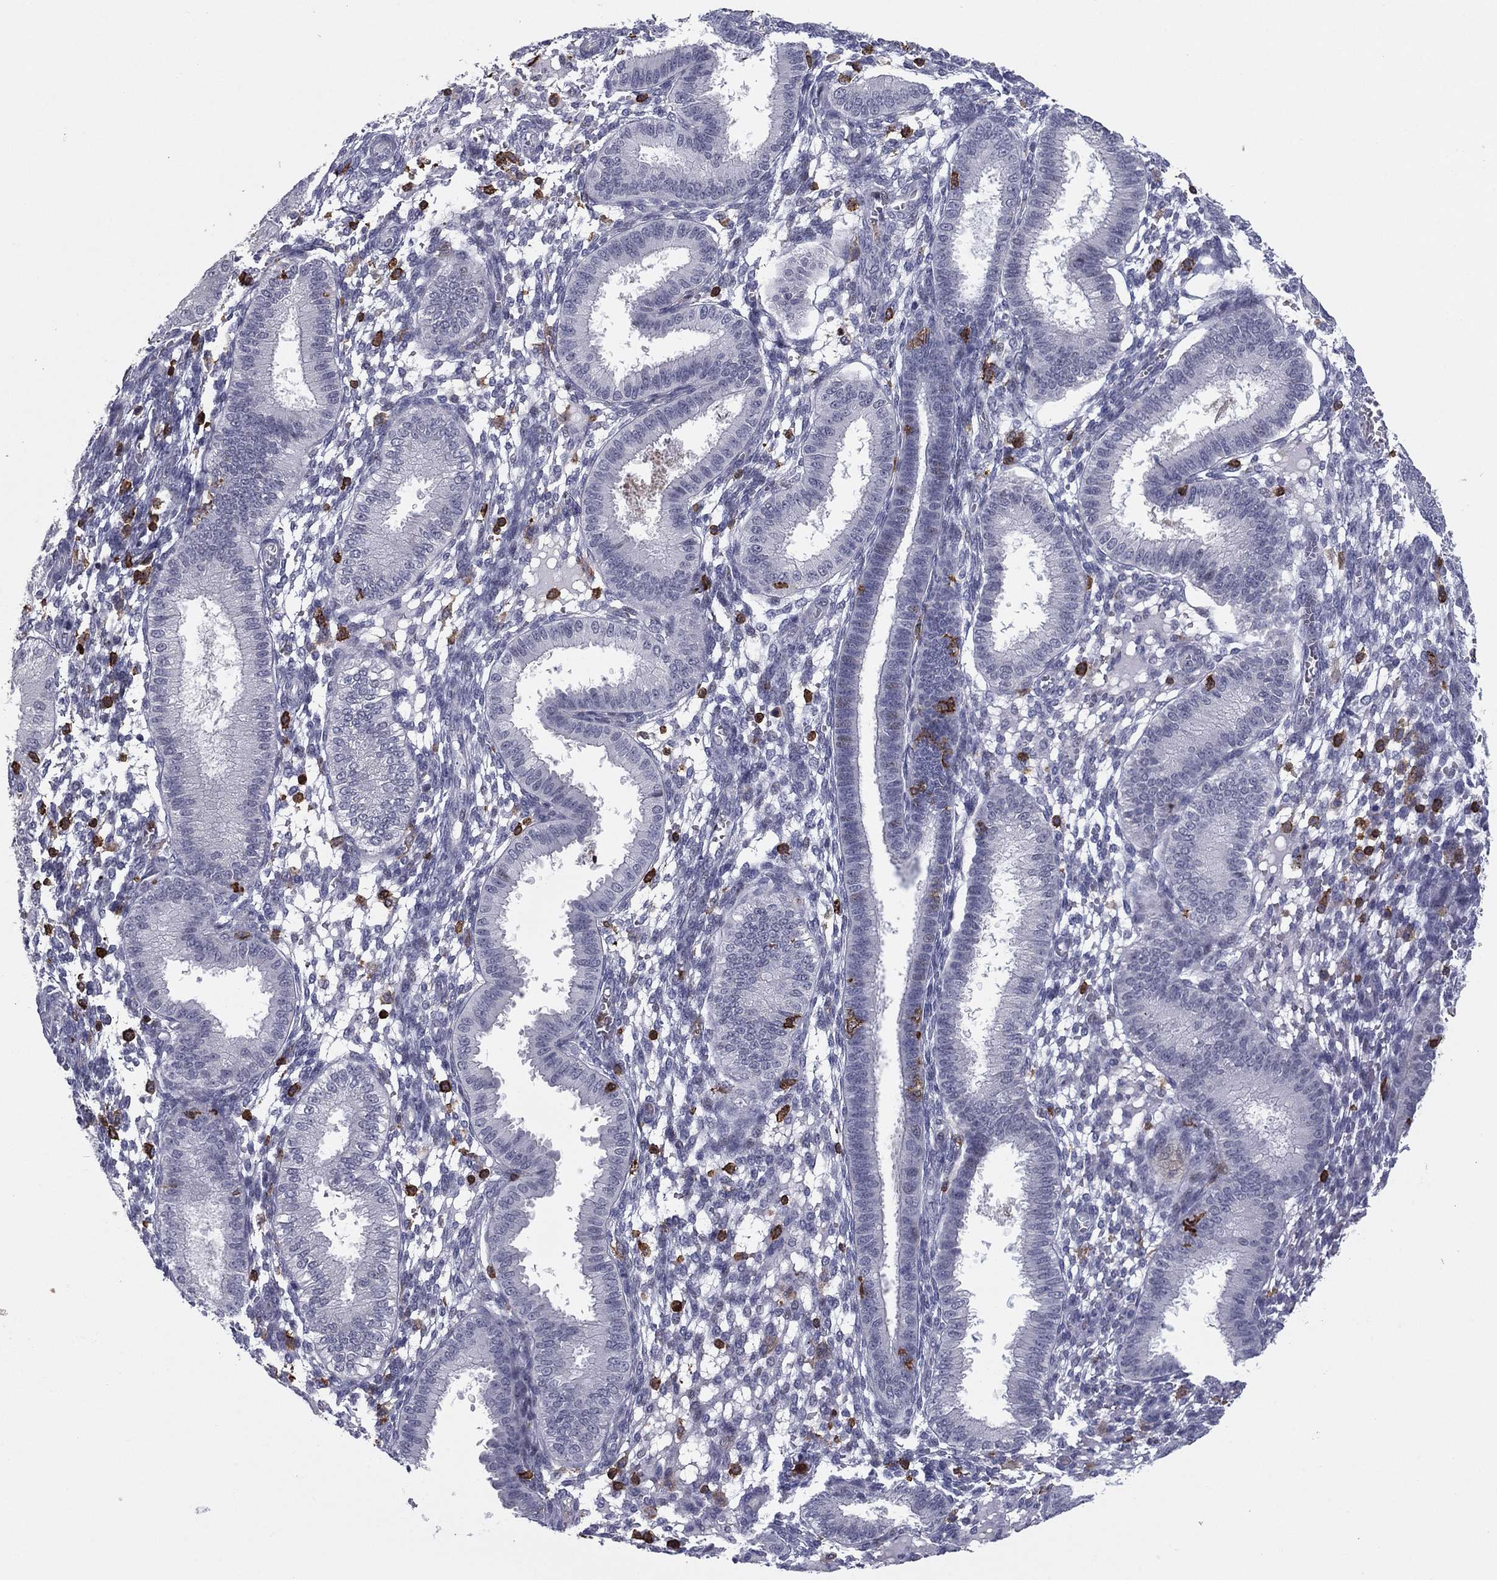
{"staining": {"intensity": "negative", "quantity": "none", "location": "none"}, "tissue": "endometrium", "cell_type": "Cells in endometrial stroma", "image_type": "normal", "snomed": [{"axis": "morphology", "description": "Normal tissue, NOS"}, {"axis": "topography", "description": "Endometrium"}], "caption": "Cells in endometrial stroma show no significant positivity in normal endometrium. (Stains: DAB immunohistochemistry (IHC) with hematoxylin counter stain, Microscopy: brightfield microscopy at high magnification).", "gene": "ARHGAP27", "patient": {"sex": "female", "age": 43}}